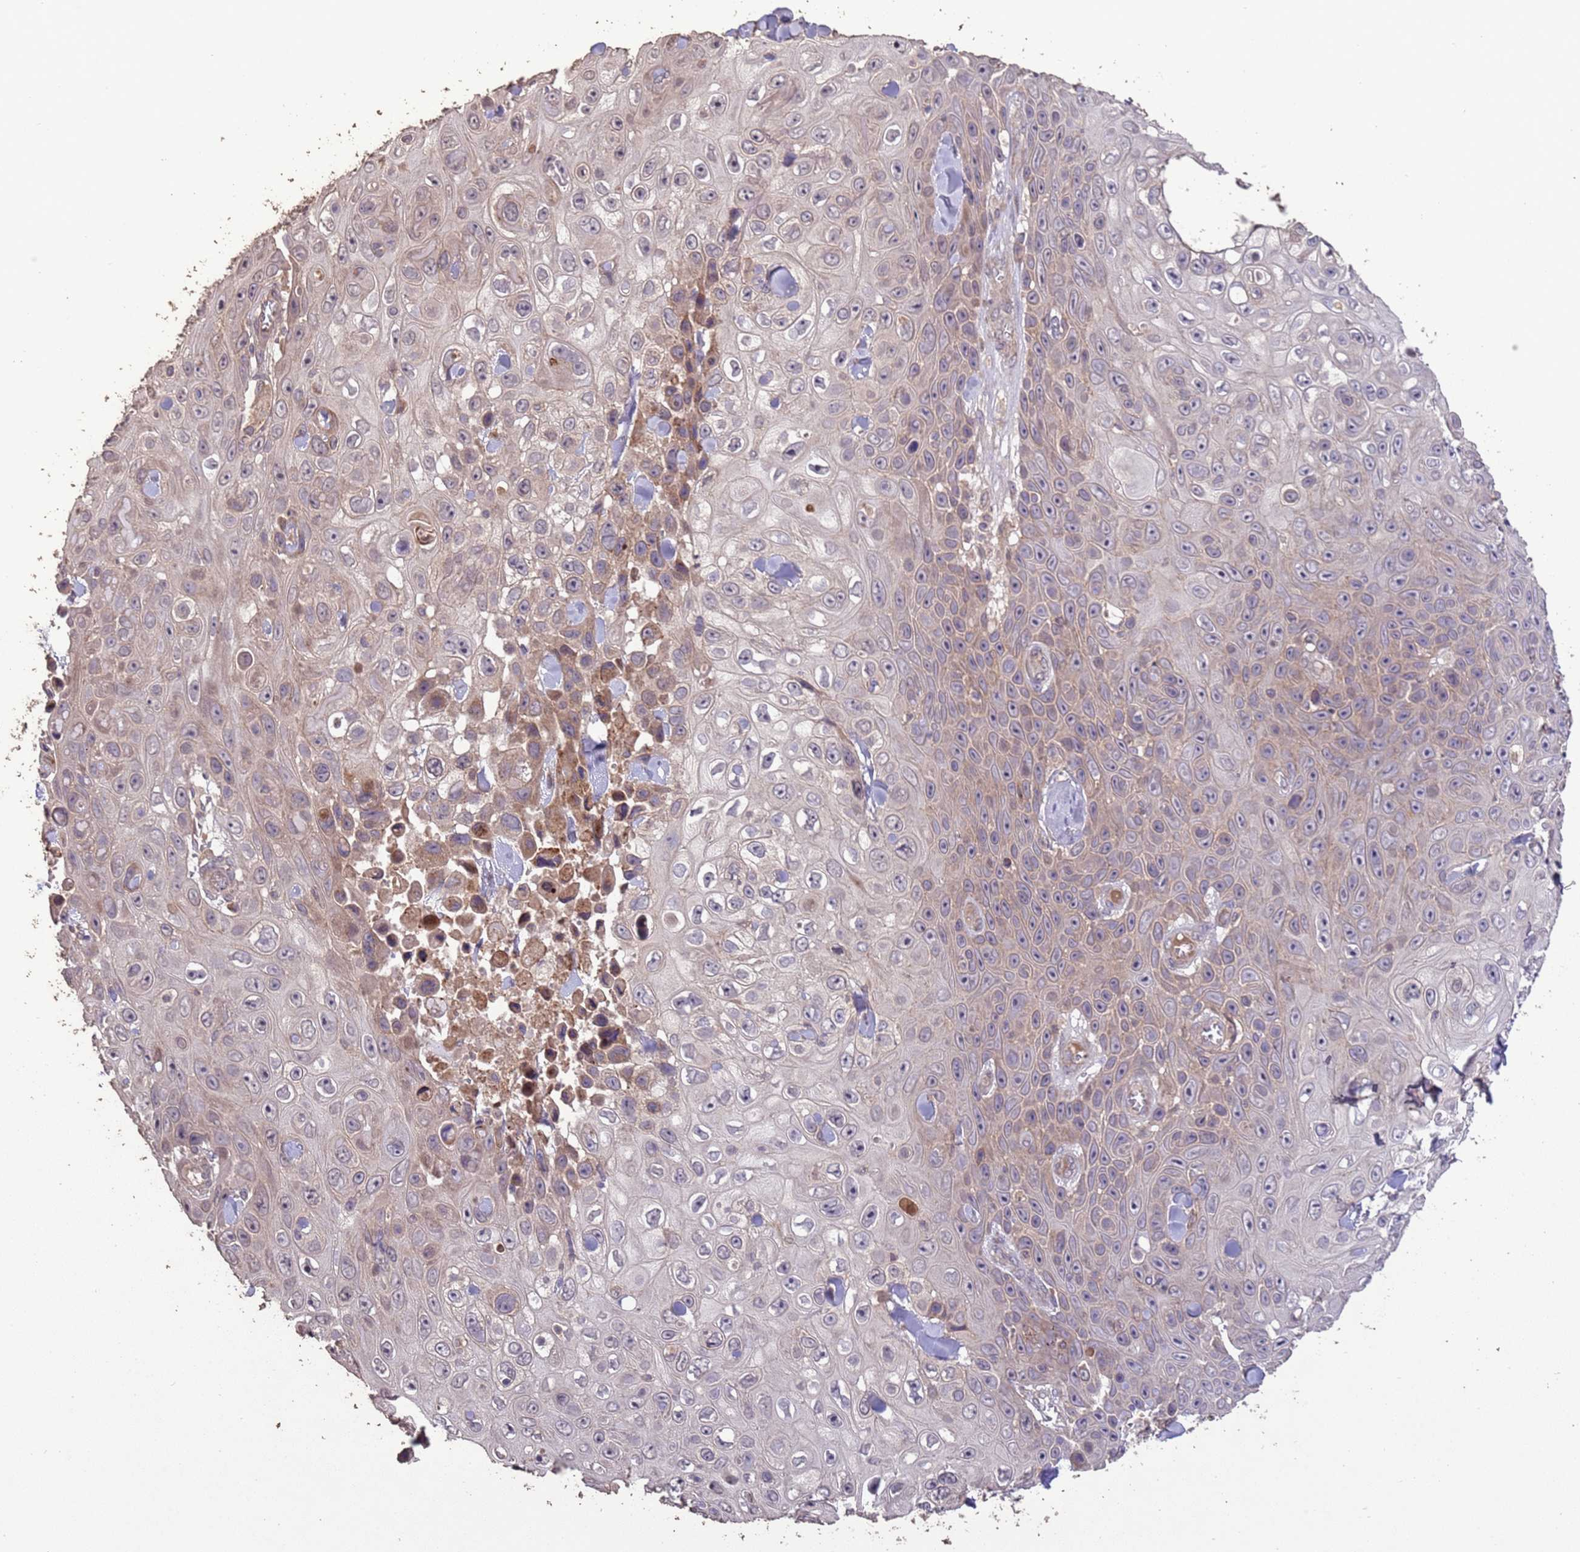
{"staining": {"intensity": "weak", "quantity": "25%-75%", "location": "cytoplasmic/membranous"}, "tissue": "skin cancer", "cell_type": "Tumor cells", "image_type": "cancer", "snomed": [{"axis": "morphology", "description": "Squamous cell carcinoma, NOS"}, {"axis": "topography", "description": "Skin"}], "caption": "An image of squamous cell carcinoma (skin) stained for a protein displays weak cytoplasmic/membranous brown staining in tumor cells. The staining was performed using DAB to visualize the protein expression in brown, while the nuclei were stained in blue with hematoxylin (Magnification: 20x).", "gene": "SLC9B2", "patient": {"sex": "male", "age": 82}}